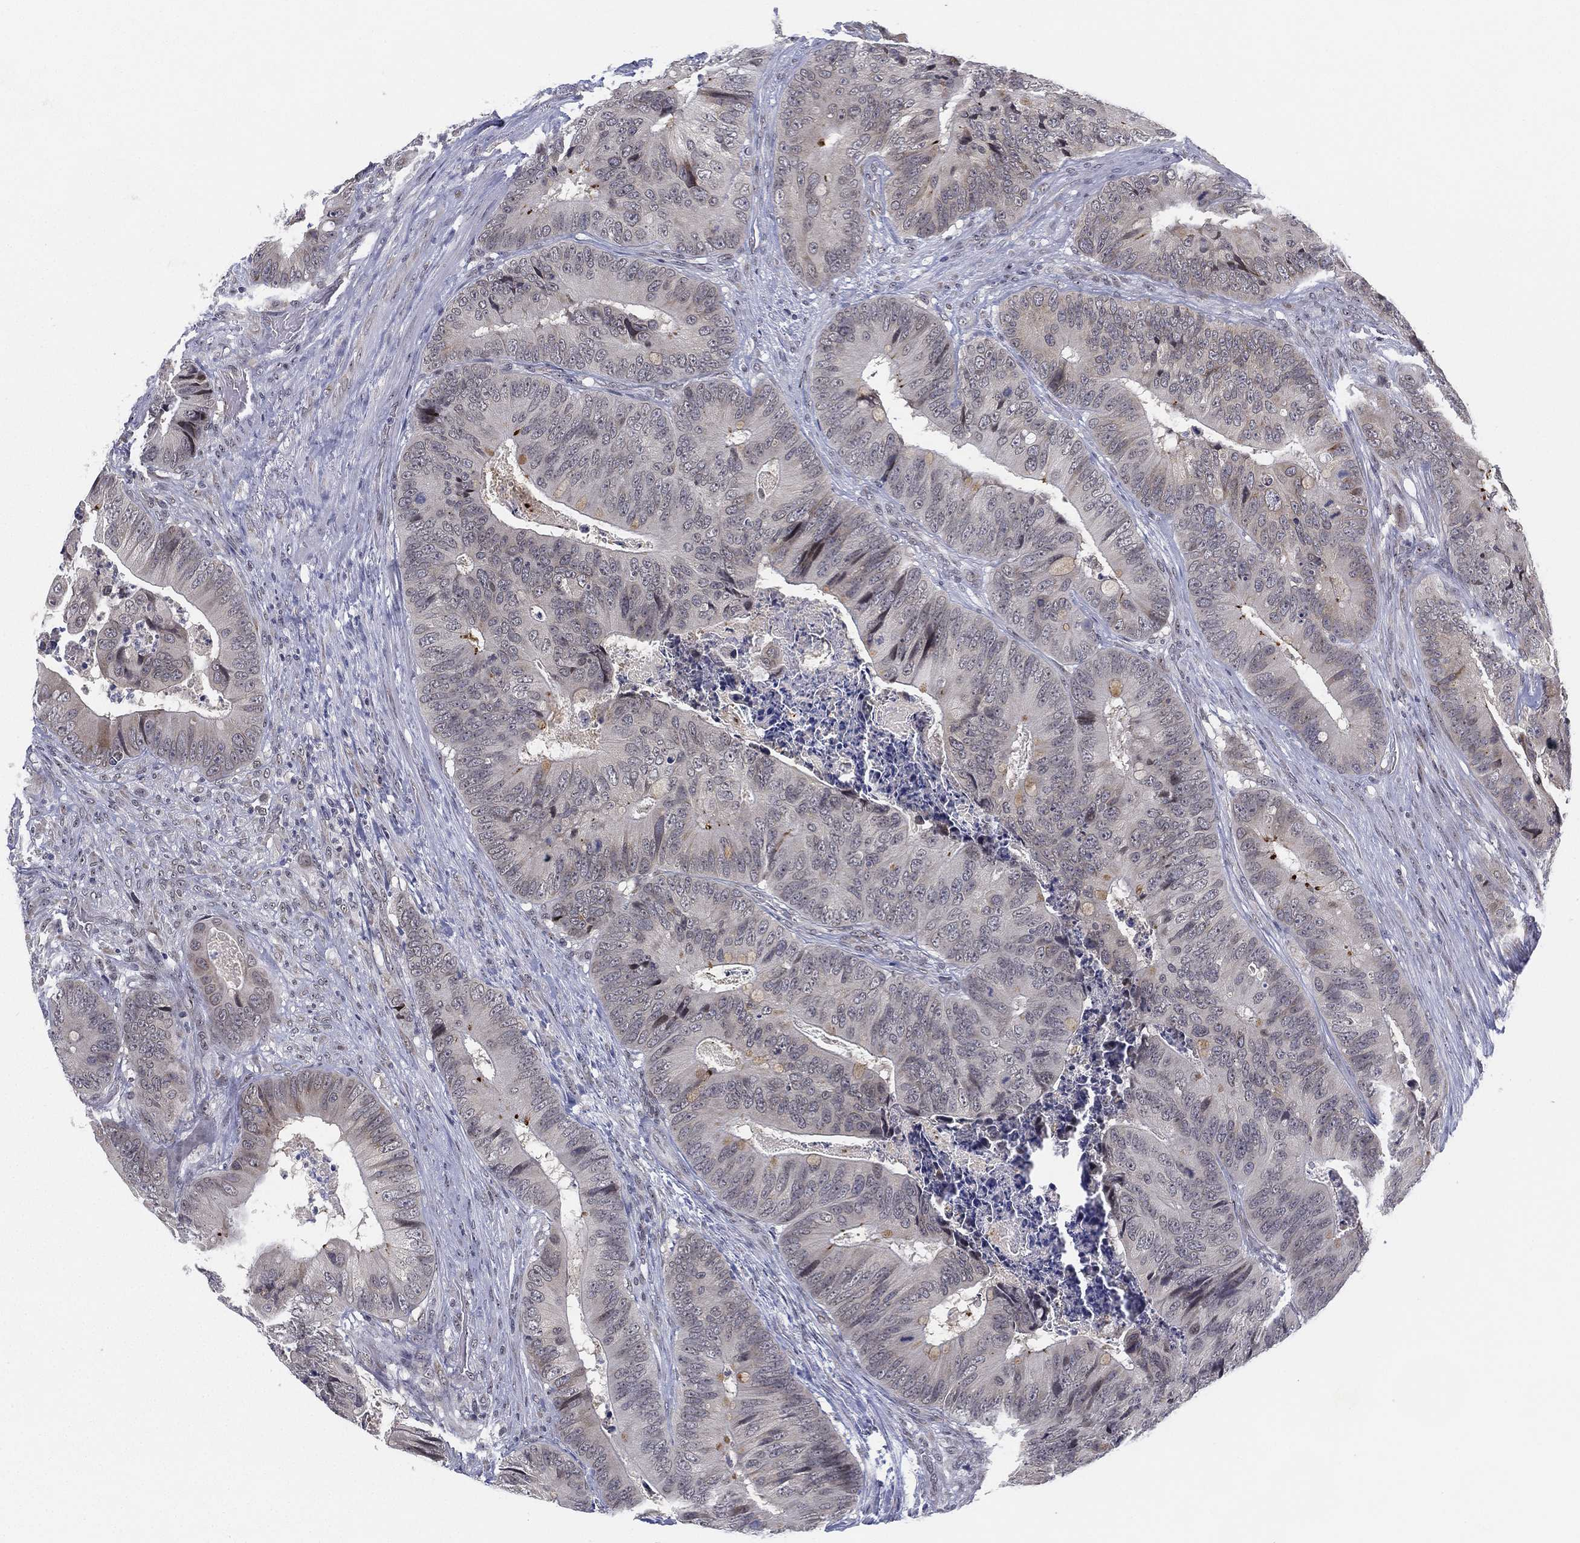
{"staining": {"intensity": "negative", "quantity": "none", "location": "none"}, "tissue": "colorectal cancer", "cell_type": "Tumor cells", "image_type": "cancer", "snomed": [{"axis": "morphology", "description": "Adenocarcinoma, NOS"}, {"axis": "topography", "description": "Colon"}], "caption": "This micrograph is of colorectal cancer stained with IHC to label a protein in brown with the nuclei are counter-stained blue. There is no staining in tumor cells.", "gene": "MS4A8", "patient": {"sex": "male", "age": 84}}